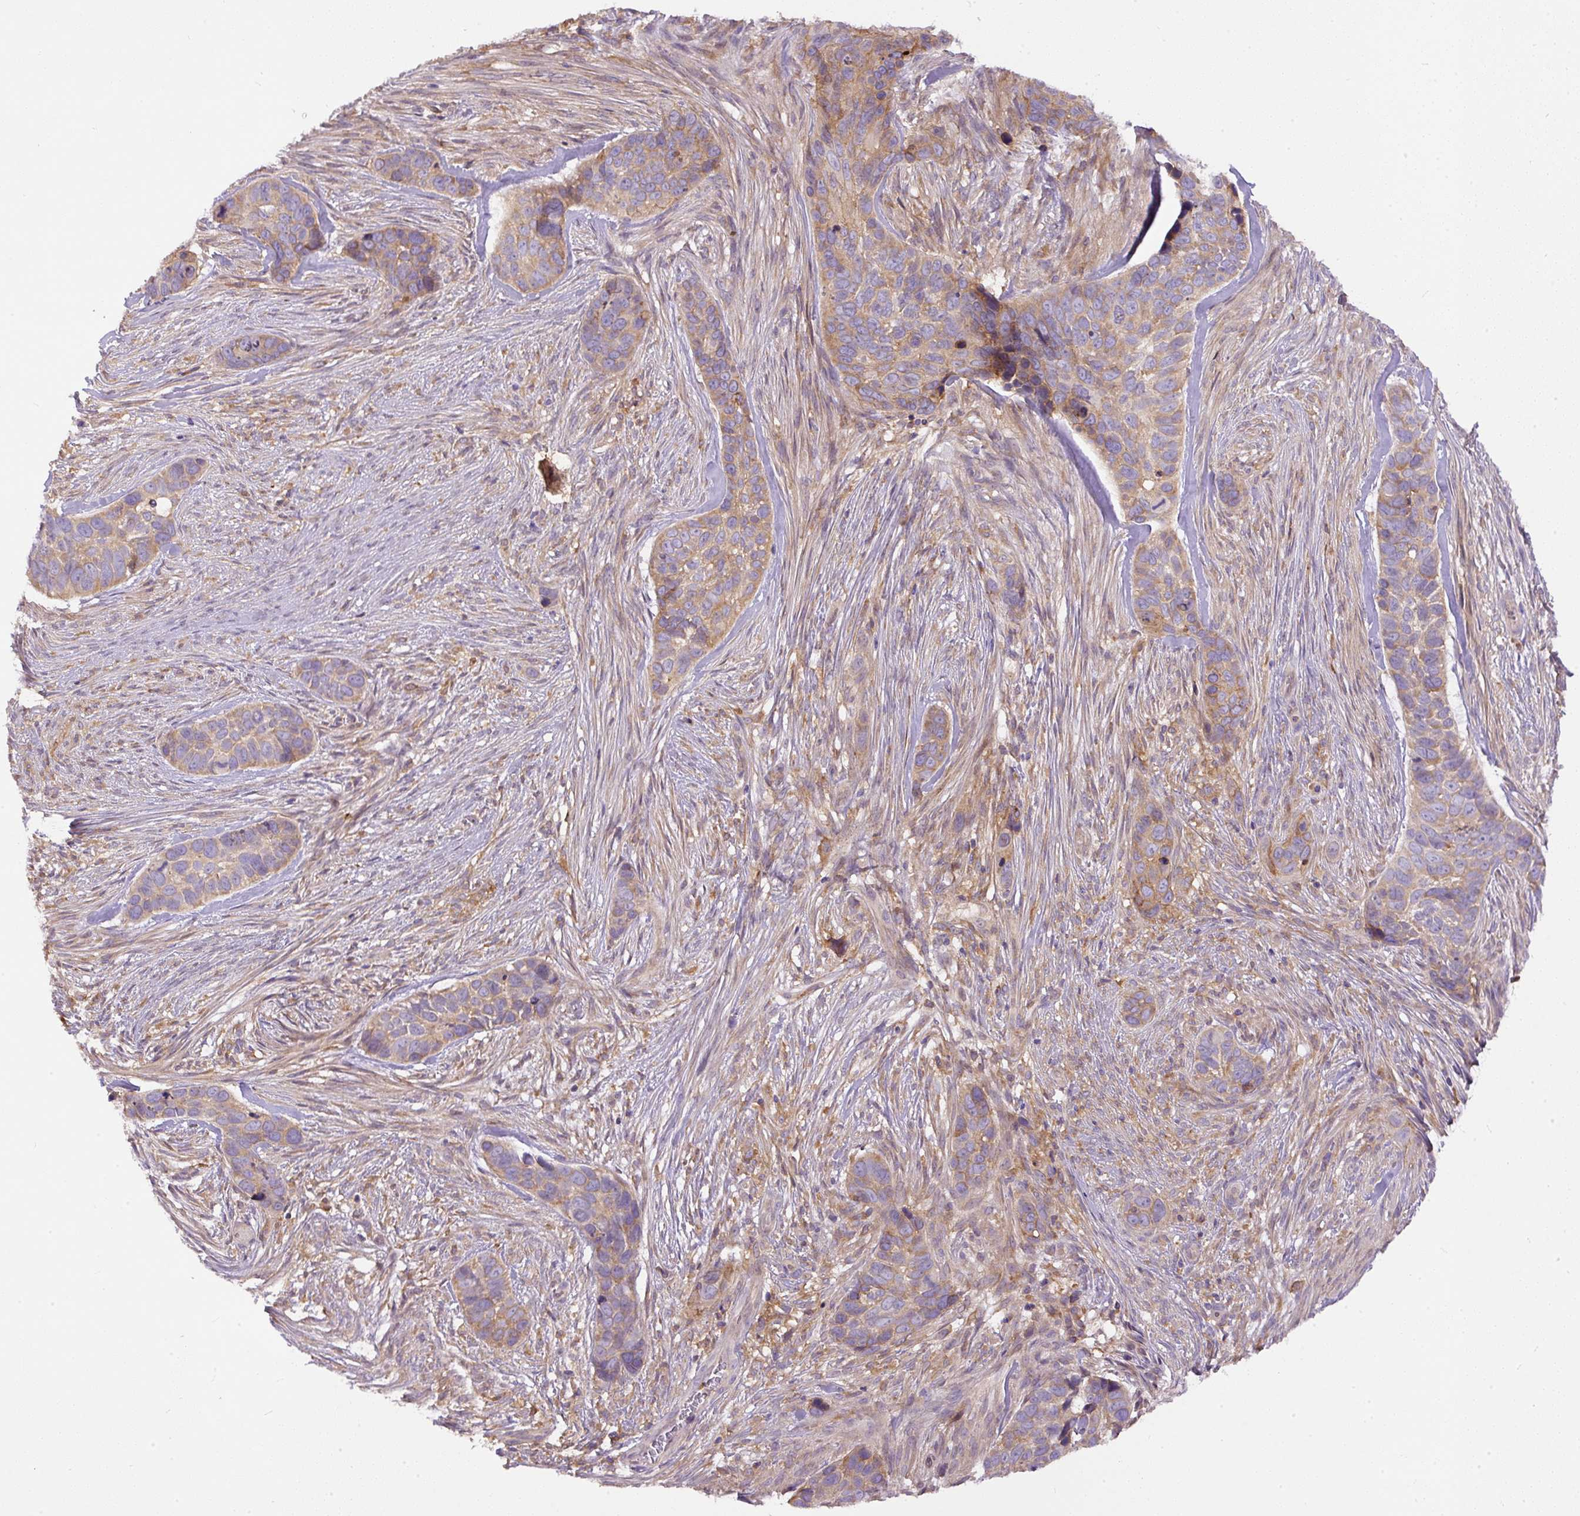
{"staining": {"intensity": "moderate", "quantity": ">75%", "location": "cytoplasmic/membranous"}, "tissue": "skin cancer", "cell_type": "Tumor cells", "image_type": "cancer", "snomed": [{"axis": "morphology", "description": "Basal cell carcinoma"}, {"axis": "topography", "description": "Skin"}], "caption": "Protein expression analysis of skin cancer (basal cell carcinoma) shows moderate cytoplasmic/membranous staining in about >75% of tumor cells. (DAB IHC with brightfield microscopy, high magnification).", "gene": "DAPK1", "patient": {"sex": "female", "age": 82}}